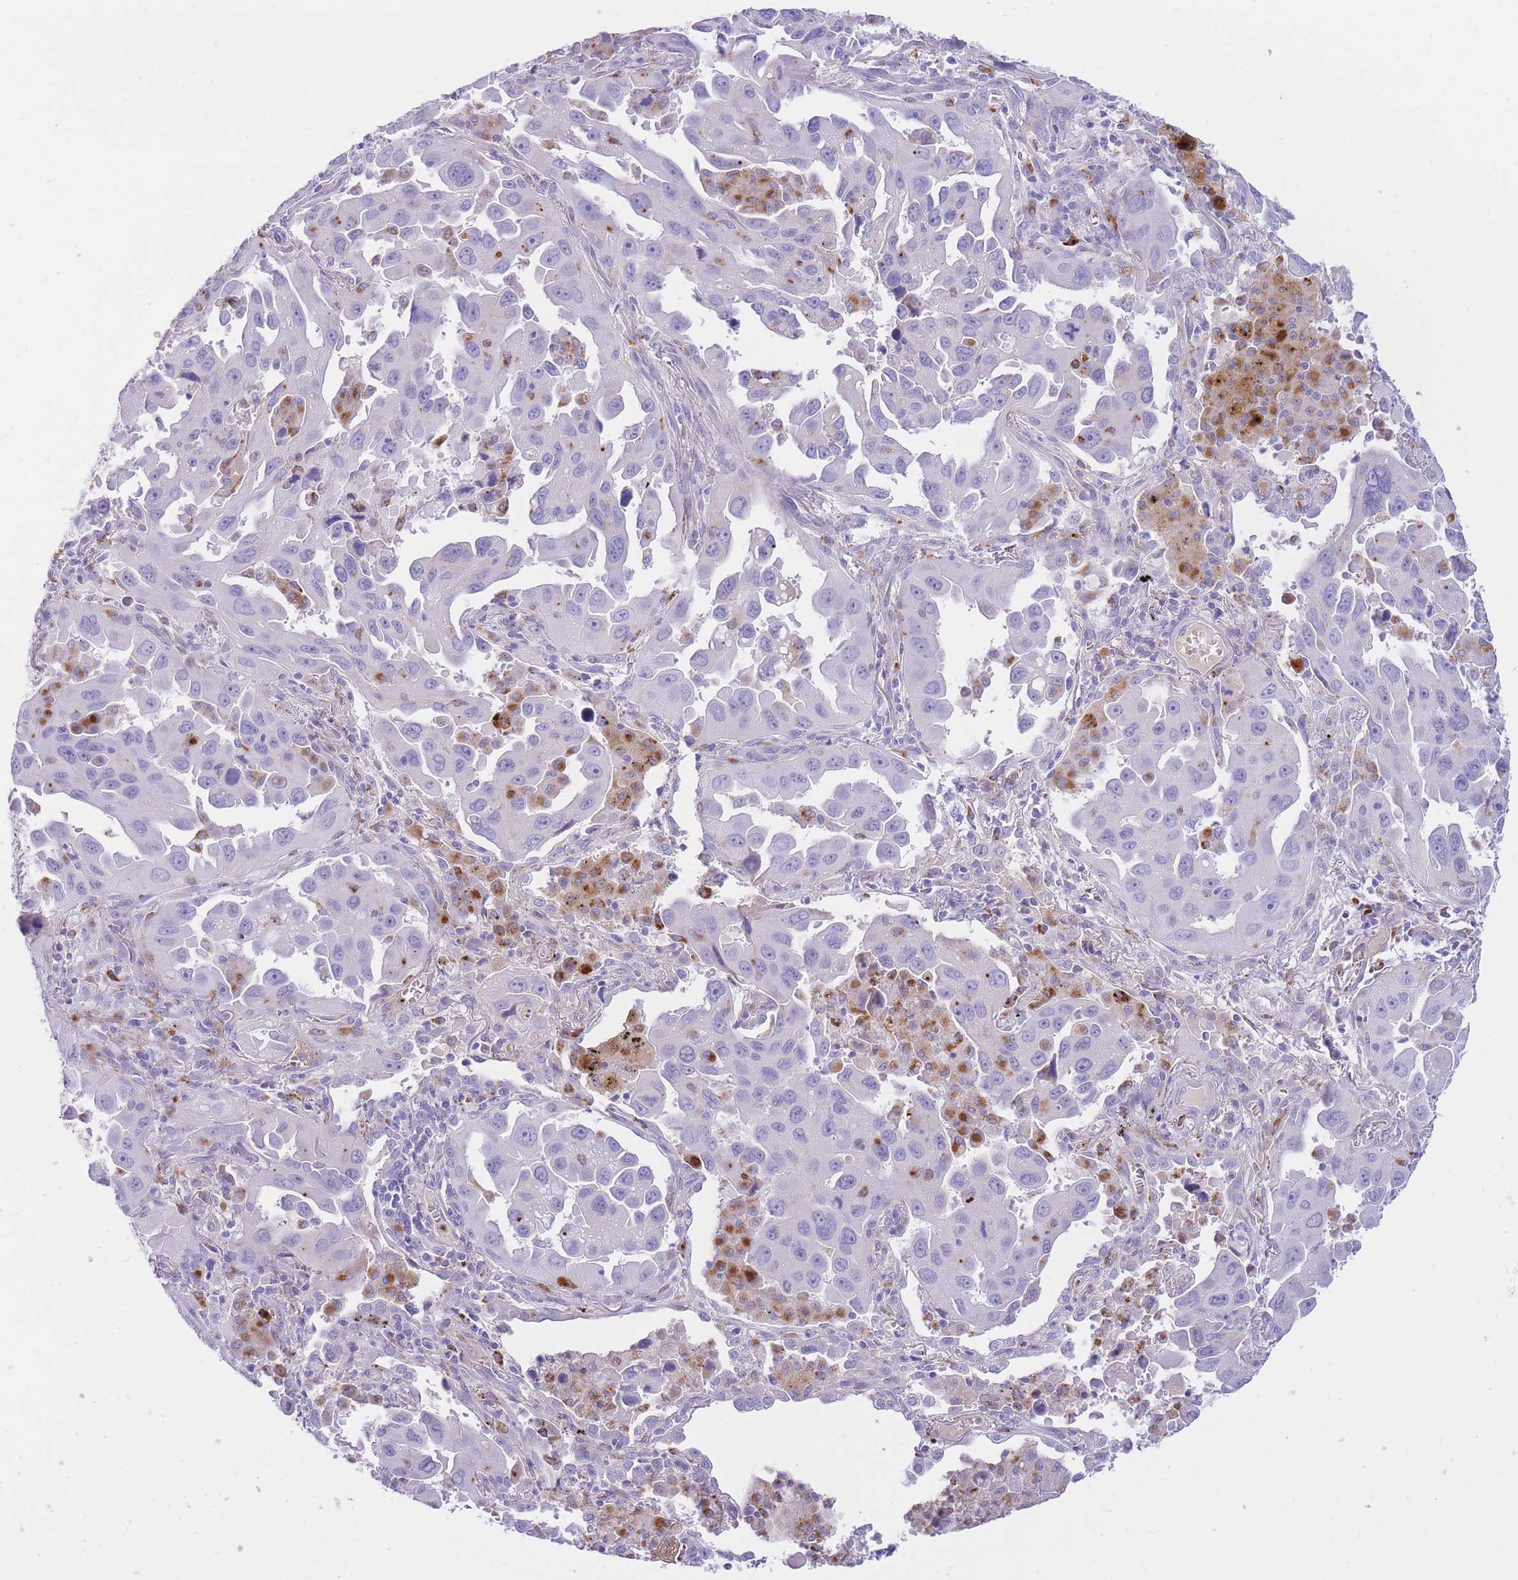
{"staining": {"intensity": "negative", "quantity": "none", "location": "none"}, "tissue": "lung cancer", "cell_type": "Tumor cells", "image_type": "cancer", "snomed": [{"axis": "morphology", "description": "Adenocarcinoma, NOS"}, {"axis": "topography", "description": "Lung"}], "caption": "IHC micrograph of human lung cancer (adenocarcinoma) stained for a protein (brown), which reveals no positivity in tumor cells.", "gene": "PLBD1", "patient": {"sex": "male", "age": 66}}